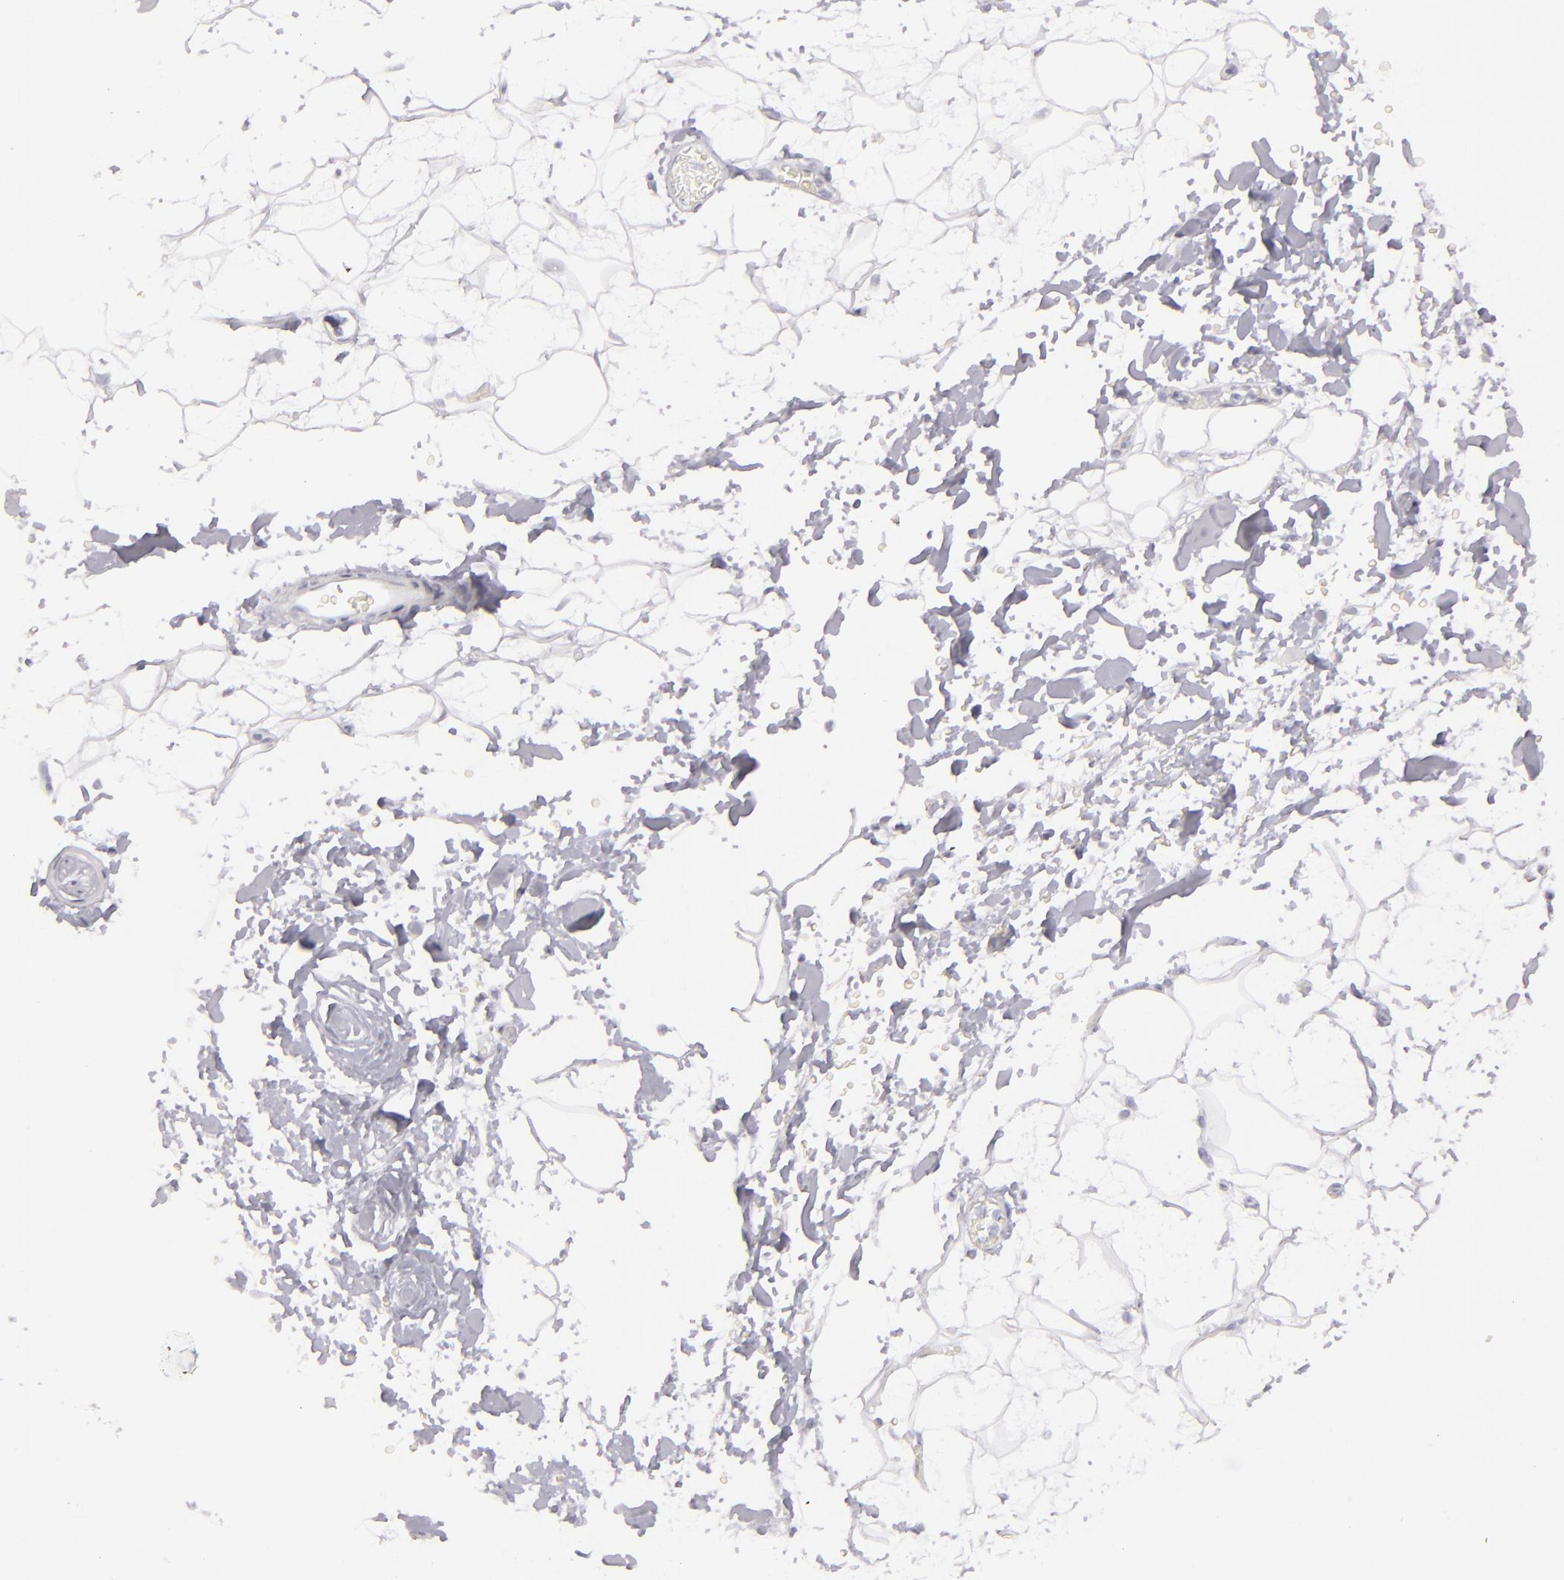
{"staining": {"intensity": "negative", "quantity": "none", "location": "none"}, "tissue": "adipose tissue", "cell_type": "Adipocytes", "image_type": "normal", "snomed": [{"axis": "morphology", "description": "Normal tissue, NOS"}, {"axis": "topography", "description": "Soft tissue"}], "caption": "This is a image of IHC staining of unremarkable adipose tissue, which shows no positivity in adipocytes. (Stains: DAB (3,3'-diaminobenzidine) immunohistochemistry with hematoxylin counter stain, Microscopy: brightfield microscopy at high magnification).", "gene": "FLG", "patient": {"sex": "male", "age": 72}}